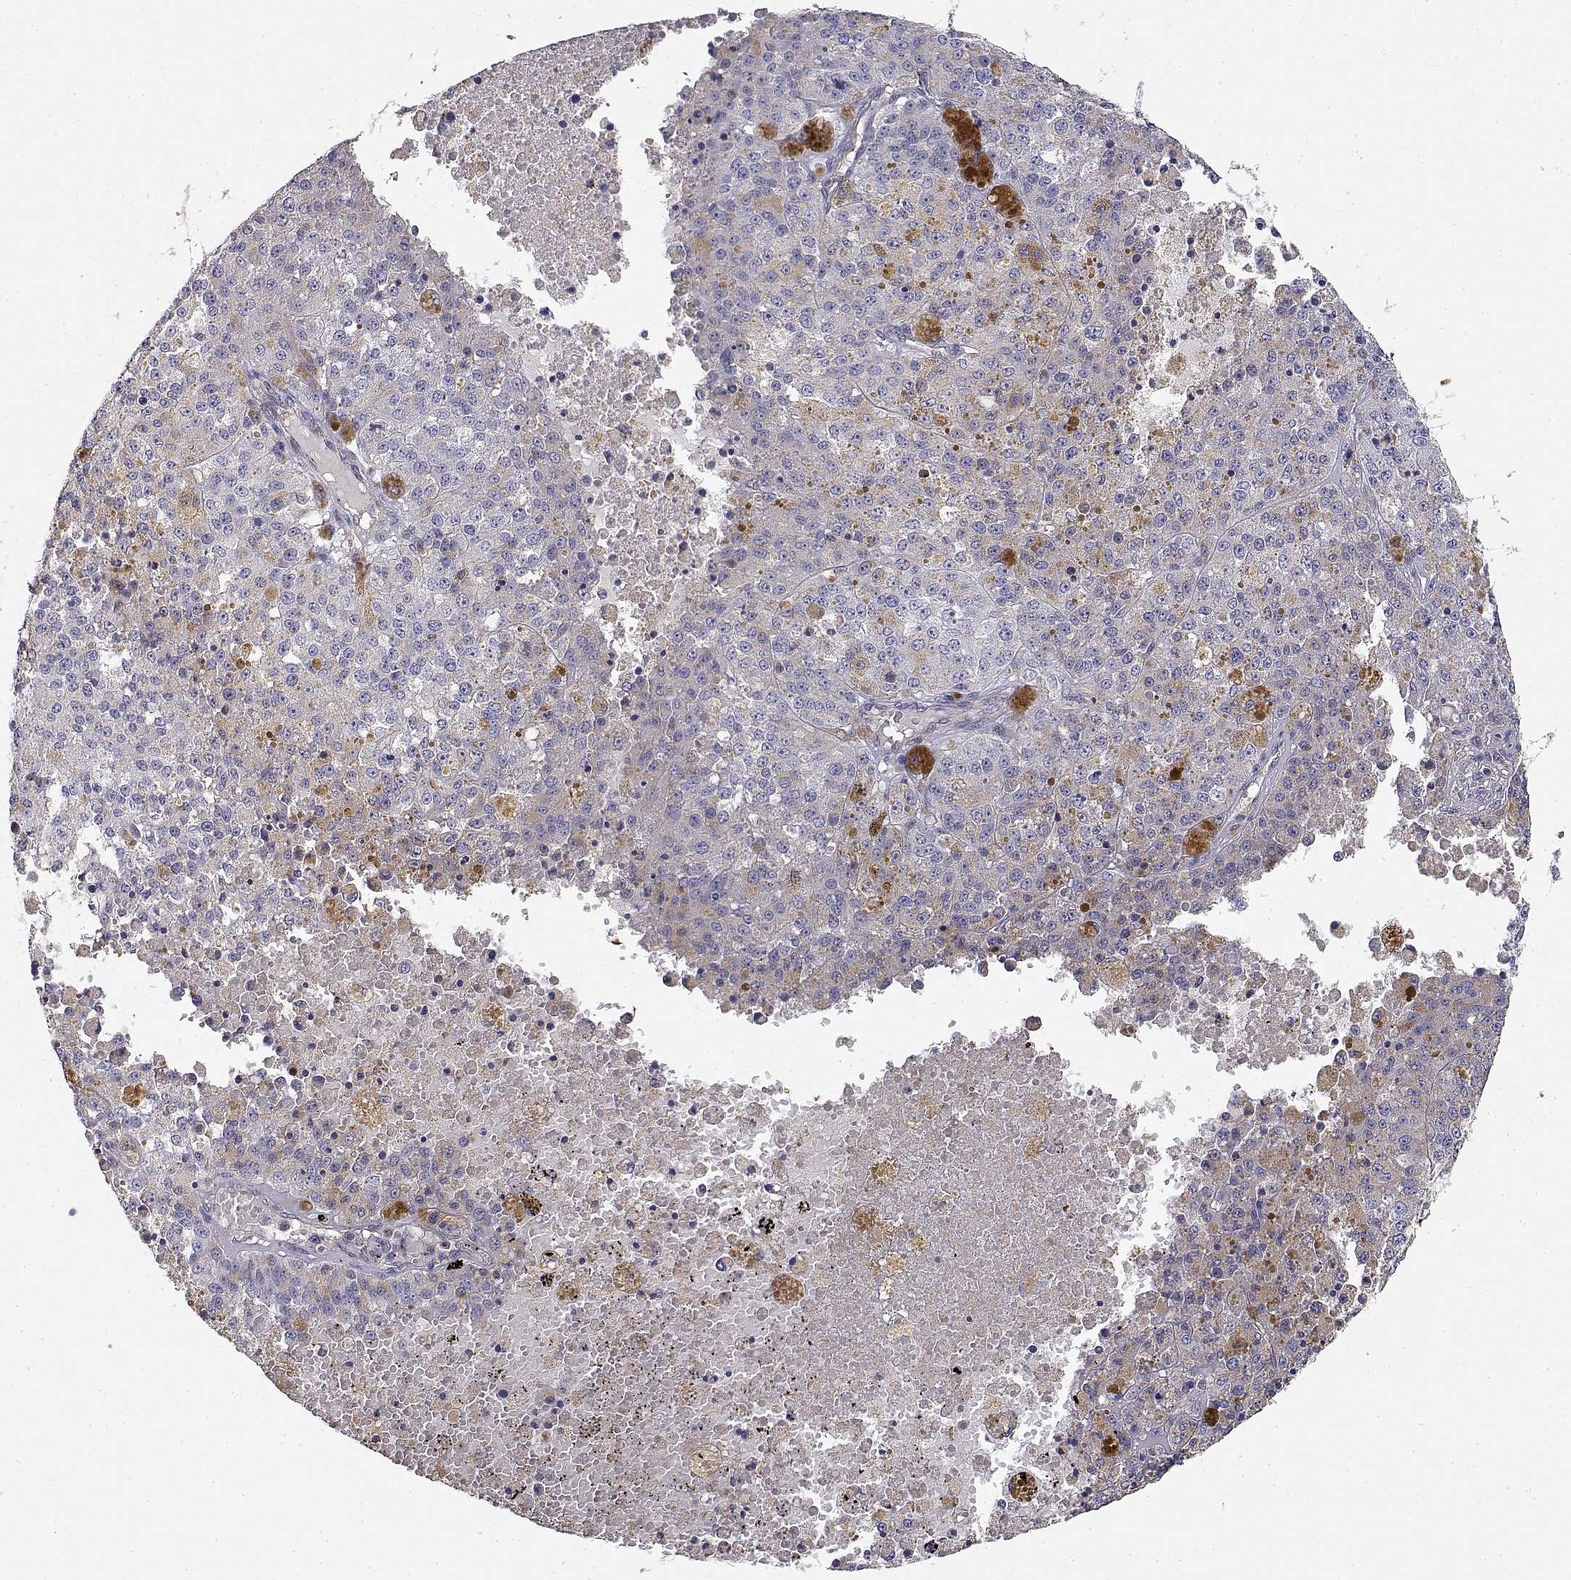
{"staining": {"intensity": "weak", "quantity": "<25%", "location": "cytoplasmic/membranous"}, "tissue": "melanoma", "cell_type": "Tumor cells", "image_type": "cancer", "snomed": [{"axis": "morphology", "description": "Malignant melanoma, Metastatic site"}, {"axis": "topography", "description": "Lymph node"}], "caption": "DAB (3,3'-diaminobenzidine) immunohistochemical staining of human melanoma reveals no significant positivity in tumor cells.", "gene": "ADA", "patient": {"sex": "female", "age": 64}}